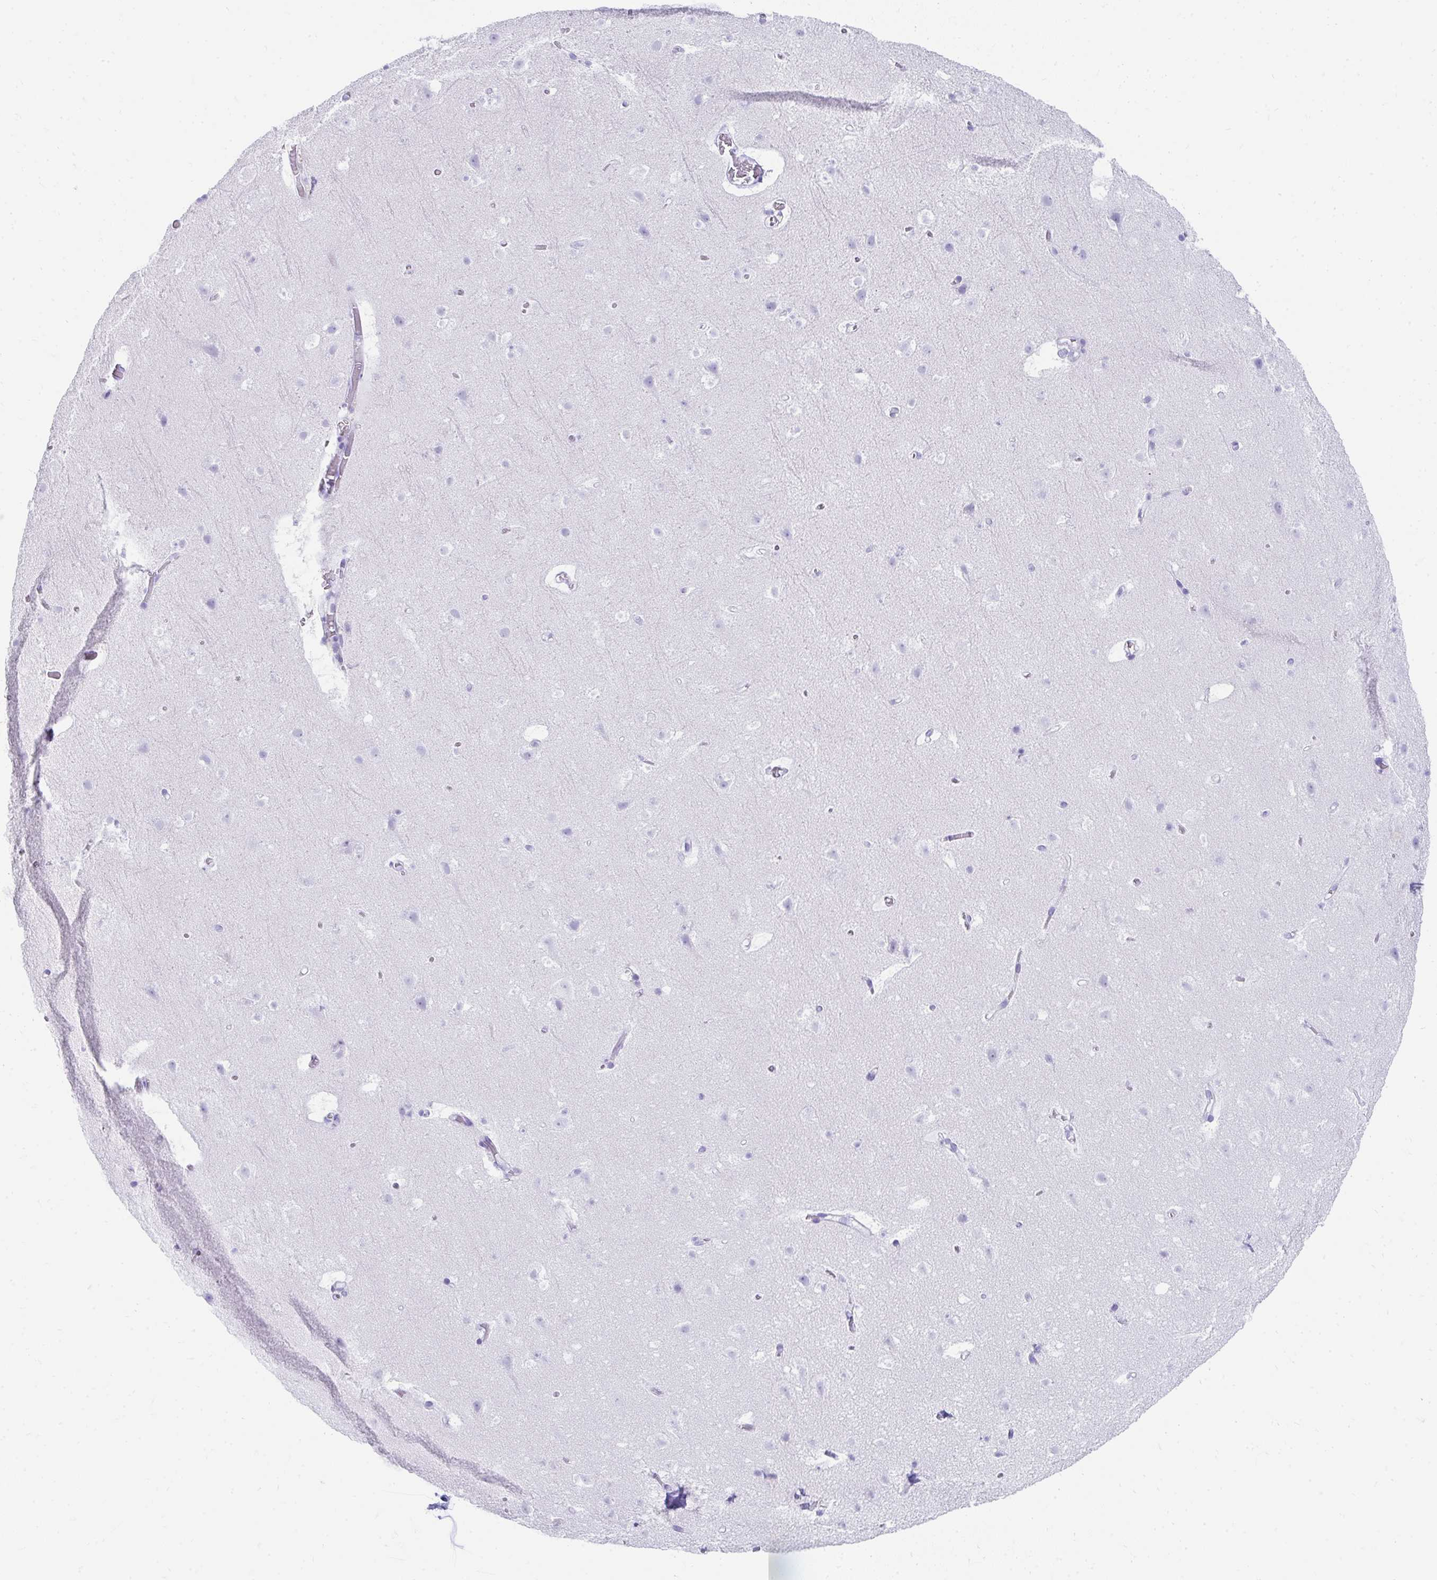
{"staining": {"intensity": "negative", "quantity": "none", "location": "none"}, "tissue": "cerebral cortex", "cell_type": "Endothelial cells", "image_type": "normal", "snomed": [{"axis": "morphology", "description": "Normal tissue, NOS"}, {"axis": "topography", "description": "Cerebral cortex"}], "caption": "DAB immunohistochemical staining of benign cerebral cortex displays no significant positivity in endothelial cells. (Immunohistochemistry (ihc), brightfield microscopy, high magnification).", "gene": "TNNT1", "patient": {"sex": "female", "age": 42}}